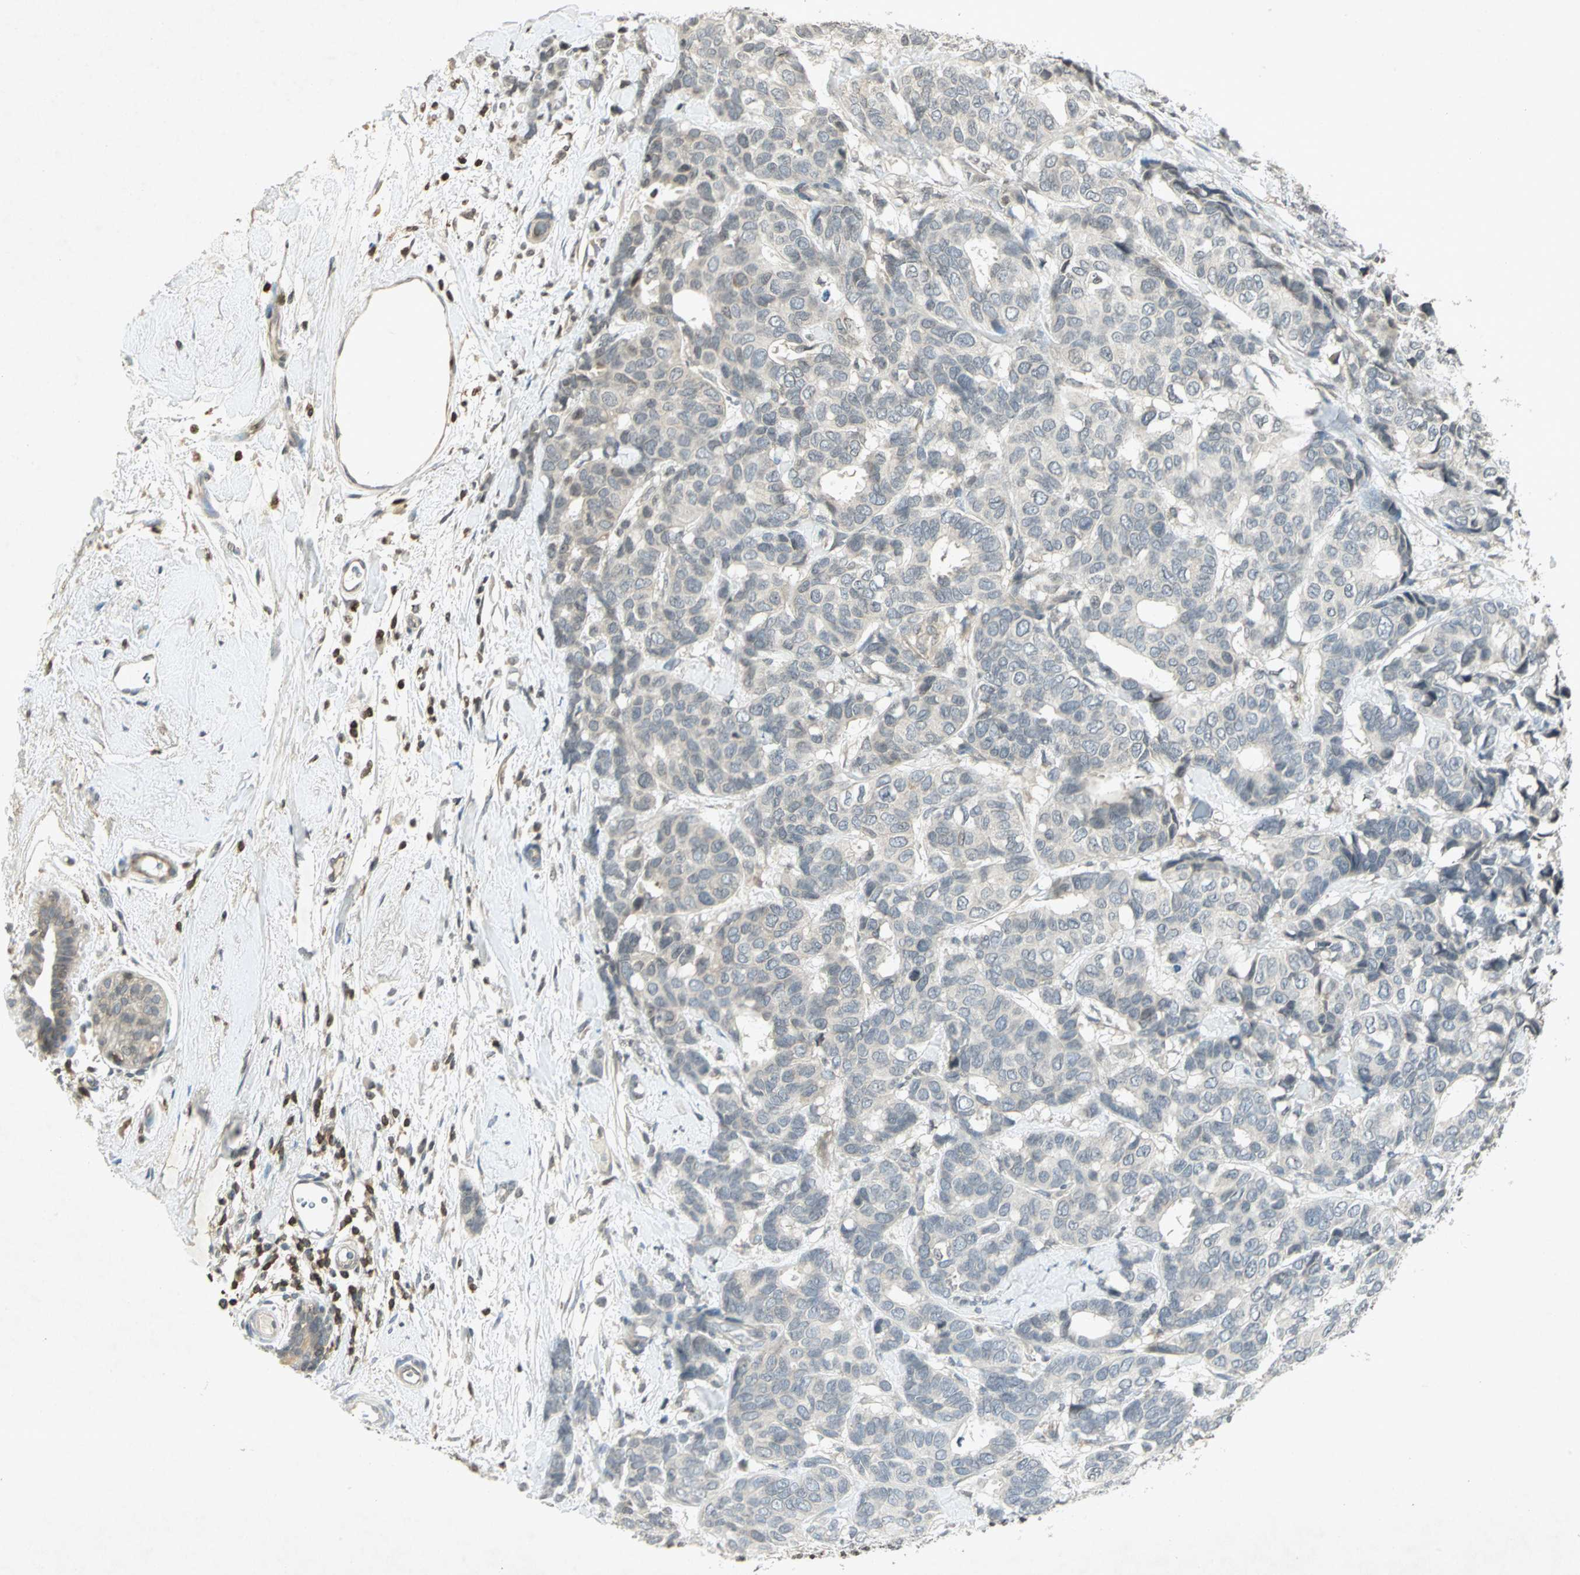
{"staining": {"intensity": "negative", "quantity": "none", "location": "none"}, "tissue": "breast cancer", "cell_type": "Tumor cells", "image_type": "cancer", "snomed": [{"axis": "morphology", "description": "Duct carcinoma"}, {"axis": "topography", "description": "Breast"}], "caption": "IHC photomicrograph of human breast cancer (invasive ductal carcinoma) stained for a protein (brown), which exhibits no expression in tumor cells. (Brightfield microscopy of DAB (3,3'-diaminobenzidine) immunohistochemistry at high magnification).", "gene": "IL16", "patient": {"sex": "female", "age": 87}}